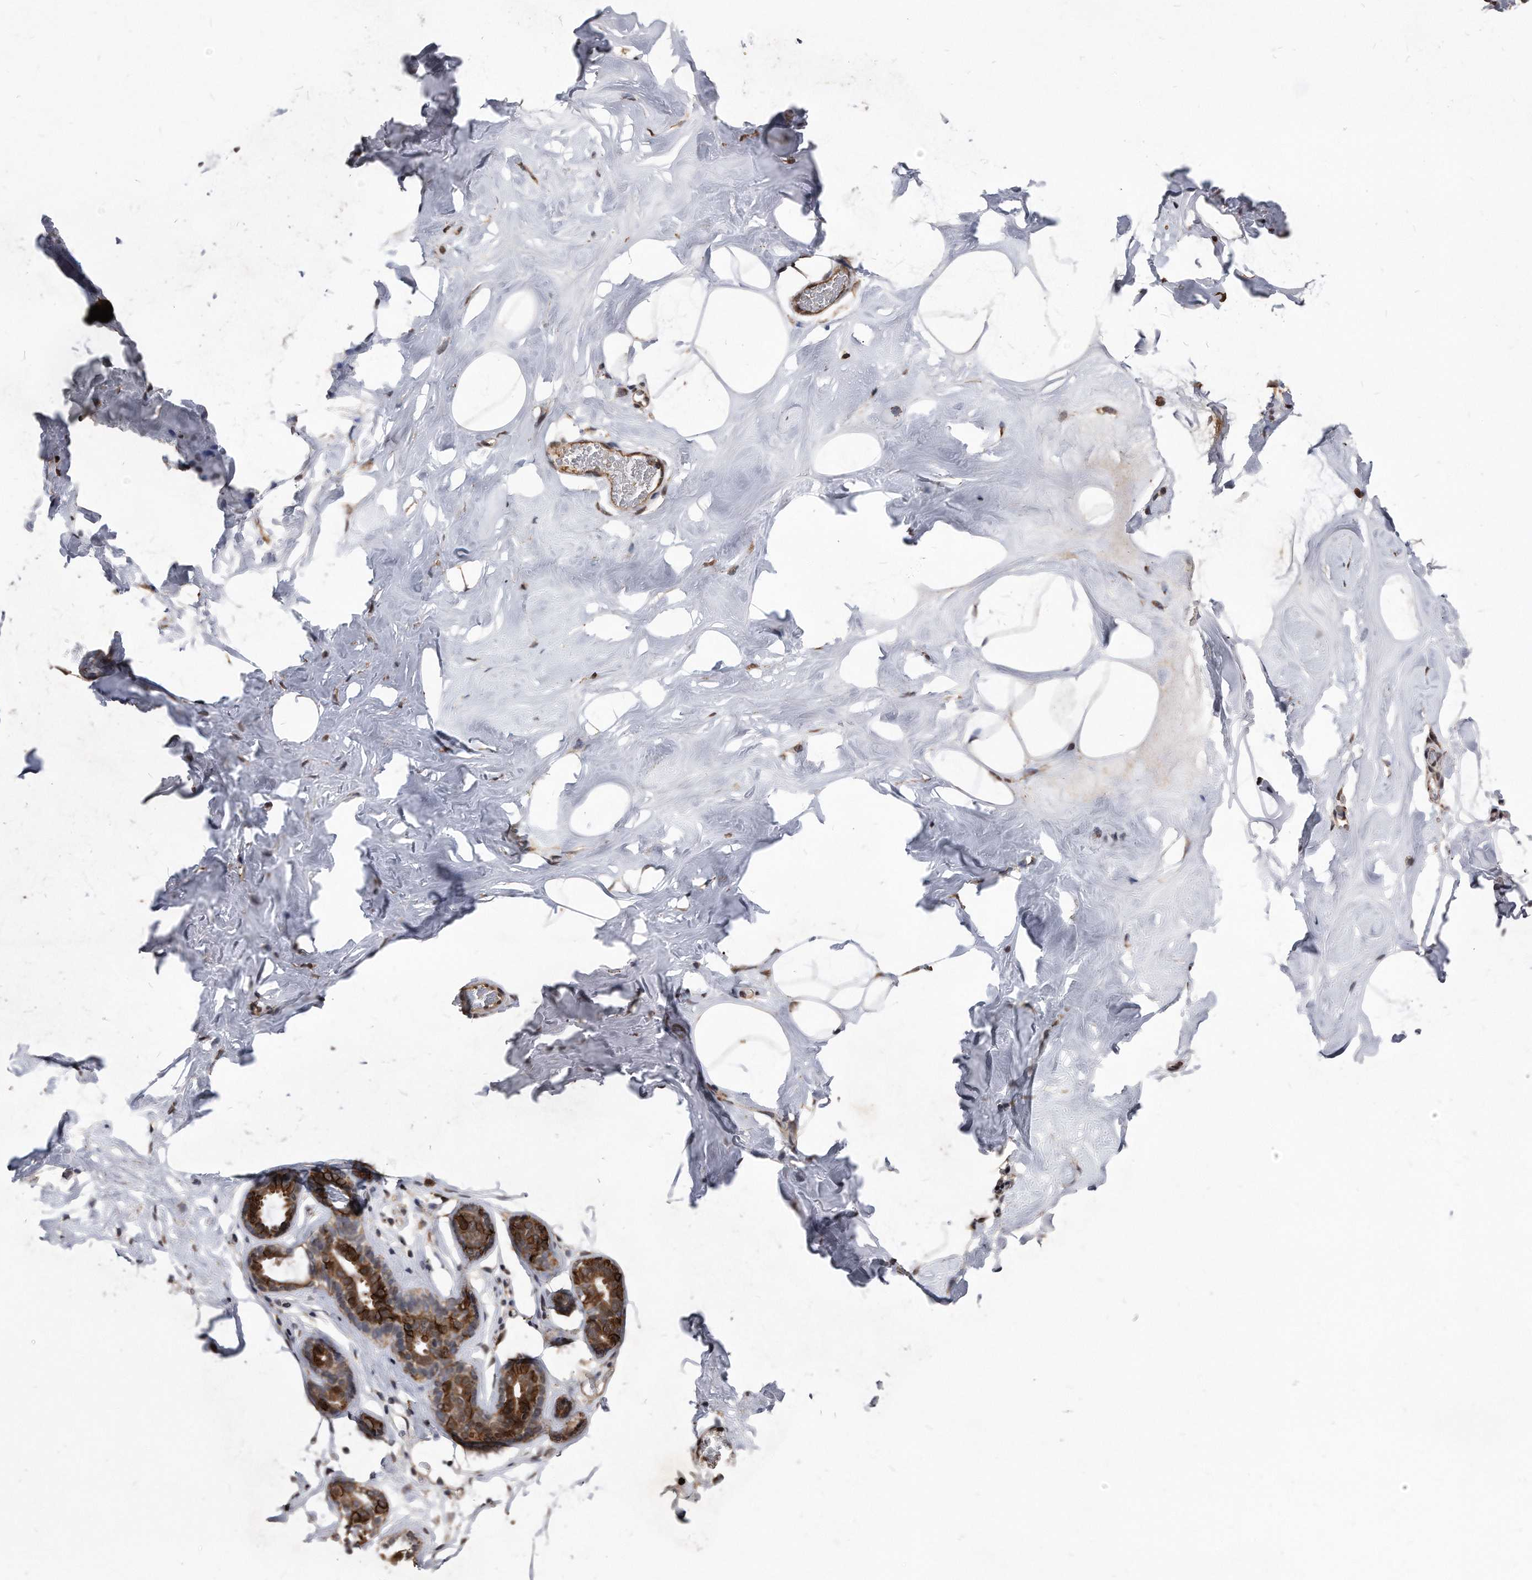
{"staining": {"intensity": "weak", "quantity": ">75%", "location": "cytoplasmic/membranous"}, "tissue": "adipose tissue", "cell_type": "Adipocytes", "image_type": "normal", "snomed": [{"axis": "morphology", "description": "Normal tissue, NOS"}, {"axis": "morphology", "description": "Fibrosis, NOS"}, {"axis": "topography", "description": "Breast"}, {"axis": "topography", "description": "Adipose tissue"}], "caption": "Weak cytoplasmic/membranous staining is present in approximately >75% of adipocytes in normal adipose tissue. The protein is shown in brown color, while the nuclei are stained blue.", "gene": "IL20RA", "patient": {"sex": "female", "age": 39}}